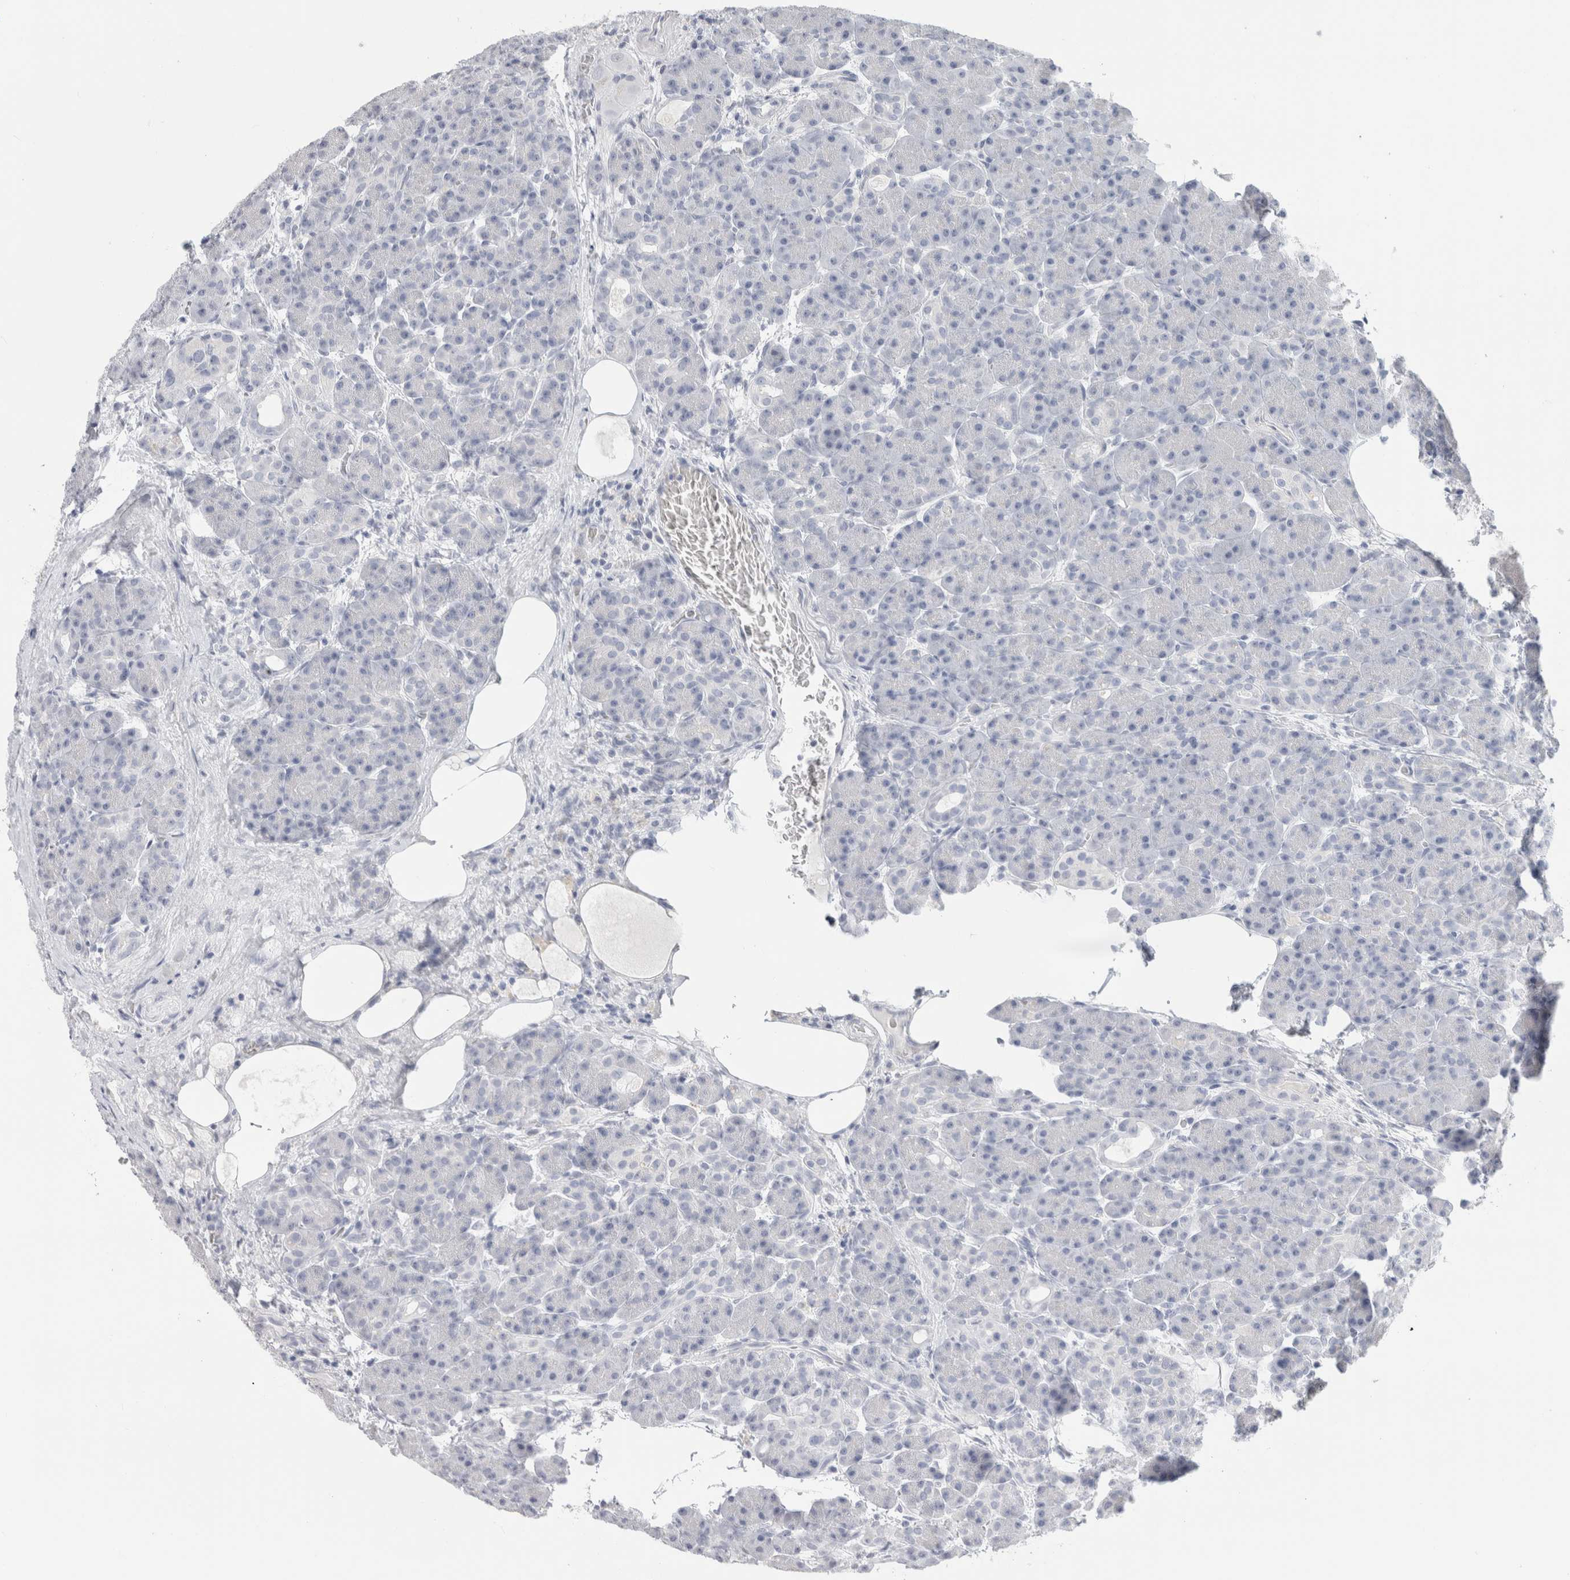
{"staining": {"intensity": "negative", "quantity": "none", "location": "none"}, "tissue": "pancreas", "cell_type": "Exocrine glandular cells", "image_type": "normal", "snomed": [{"axis": "morphology", "description": "Normal tissue, NOS"}, {"axis": "topography", "description": "Pancreas"}], "caption": "Protein analysis of unremarkable pancreas demonstrates no significant positivity in exocrine glandular cells. The staining is performed using DAB brown chromogen with nuclei counter-stained in using hematoxylin.", "gene": "SLC6A1", "patient": {"sex": "male", "age": 63}}